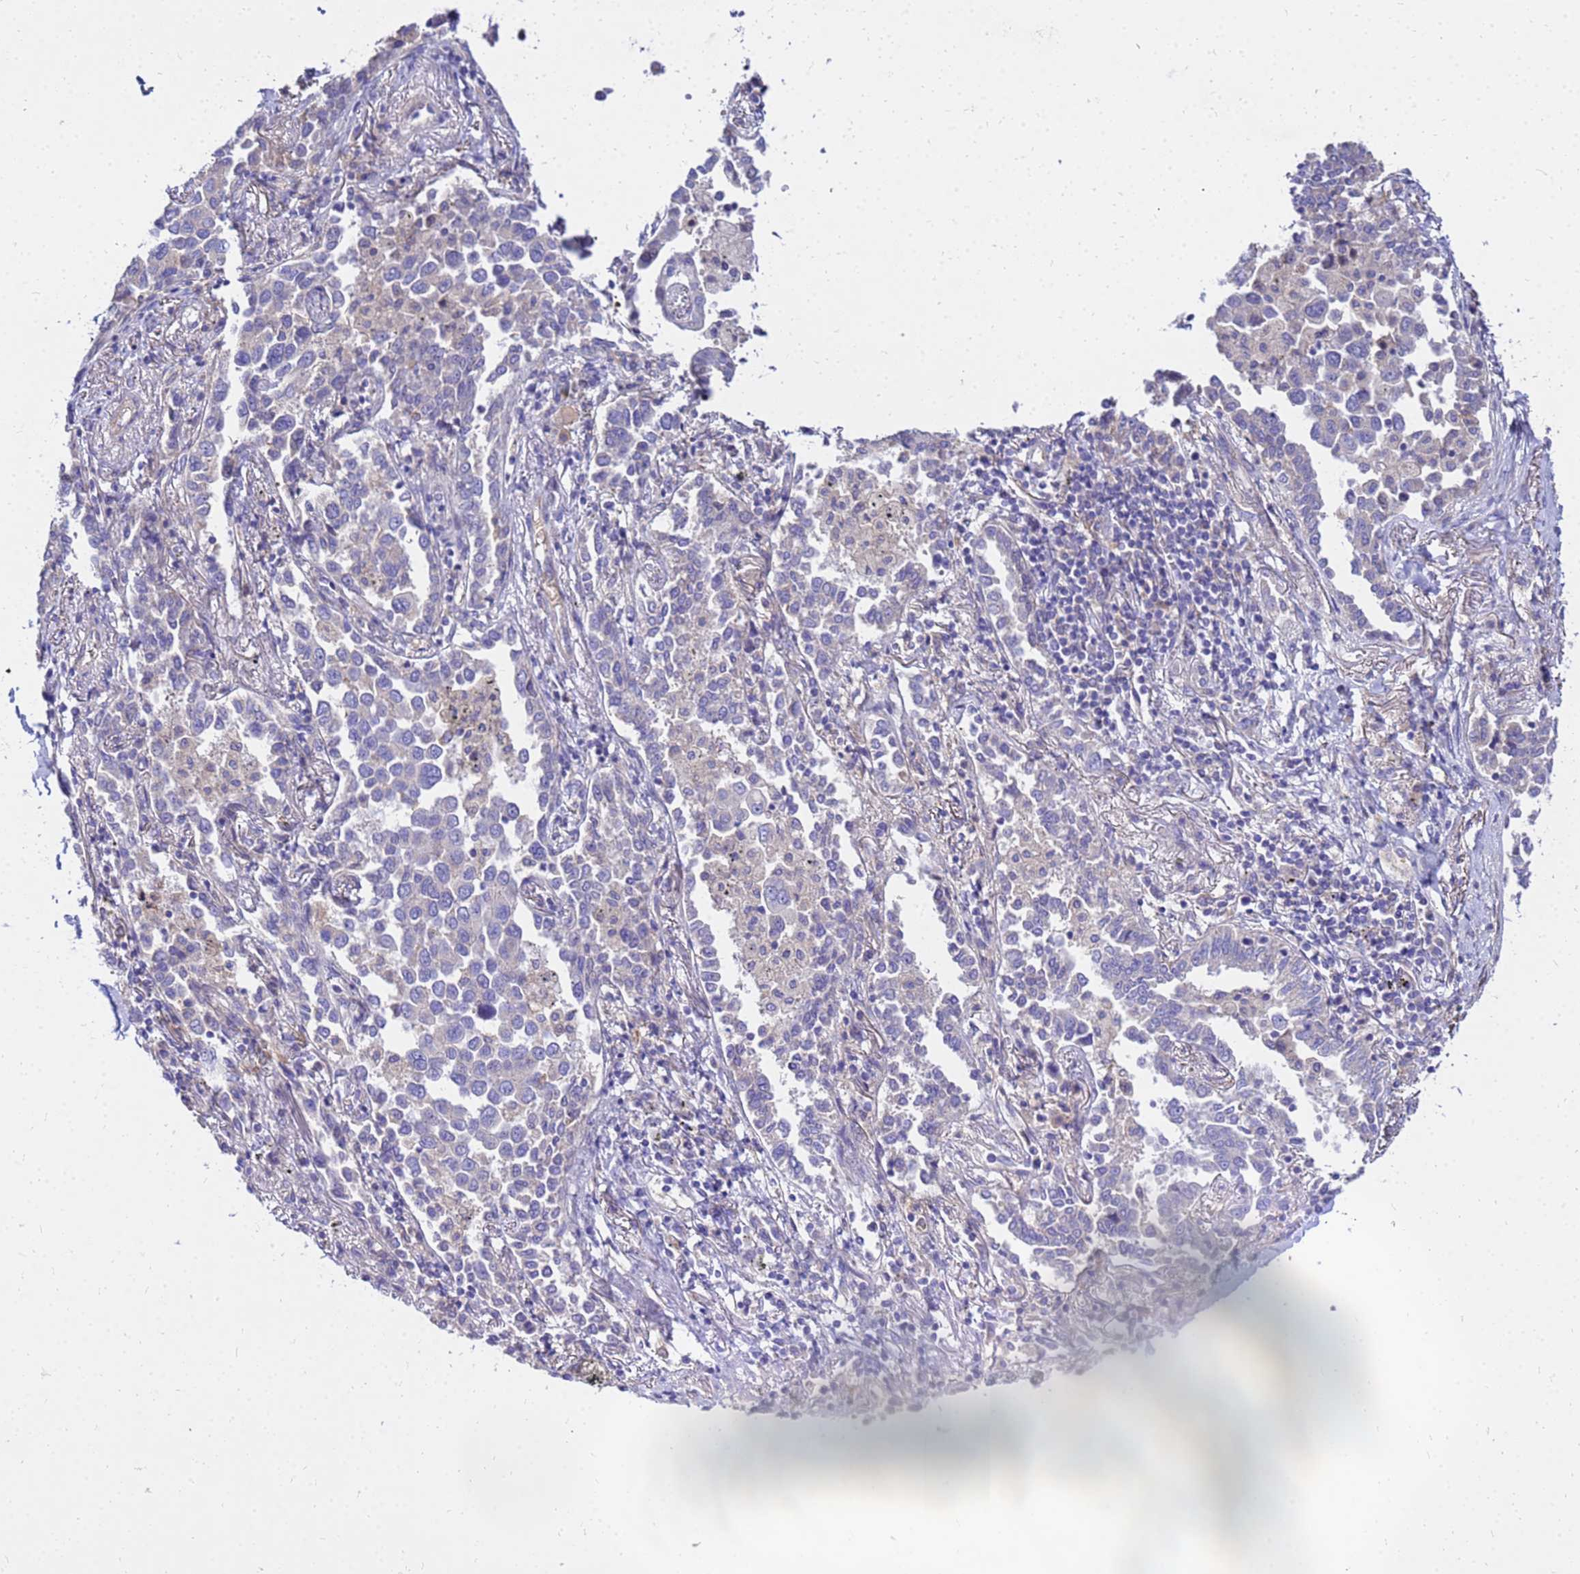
{"staining": {"intensity": "negative", "quantity": "none", "location": "none"}, "tissue": "lung cancer", "cell_type": "Tumor cells", "image_type": "cancer", "snomed": [{"axis": "morphology", "description": "Adenocarcinoma, NOS"}, {"axis": "topography", "description": "Lung"}], "caption": "Tumor cells show no significant protein positivity in lung adenocarcinoma.", "gene": "HERC5", "patient": {"sex": "male", "age": 67}}